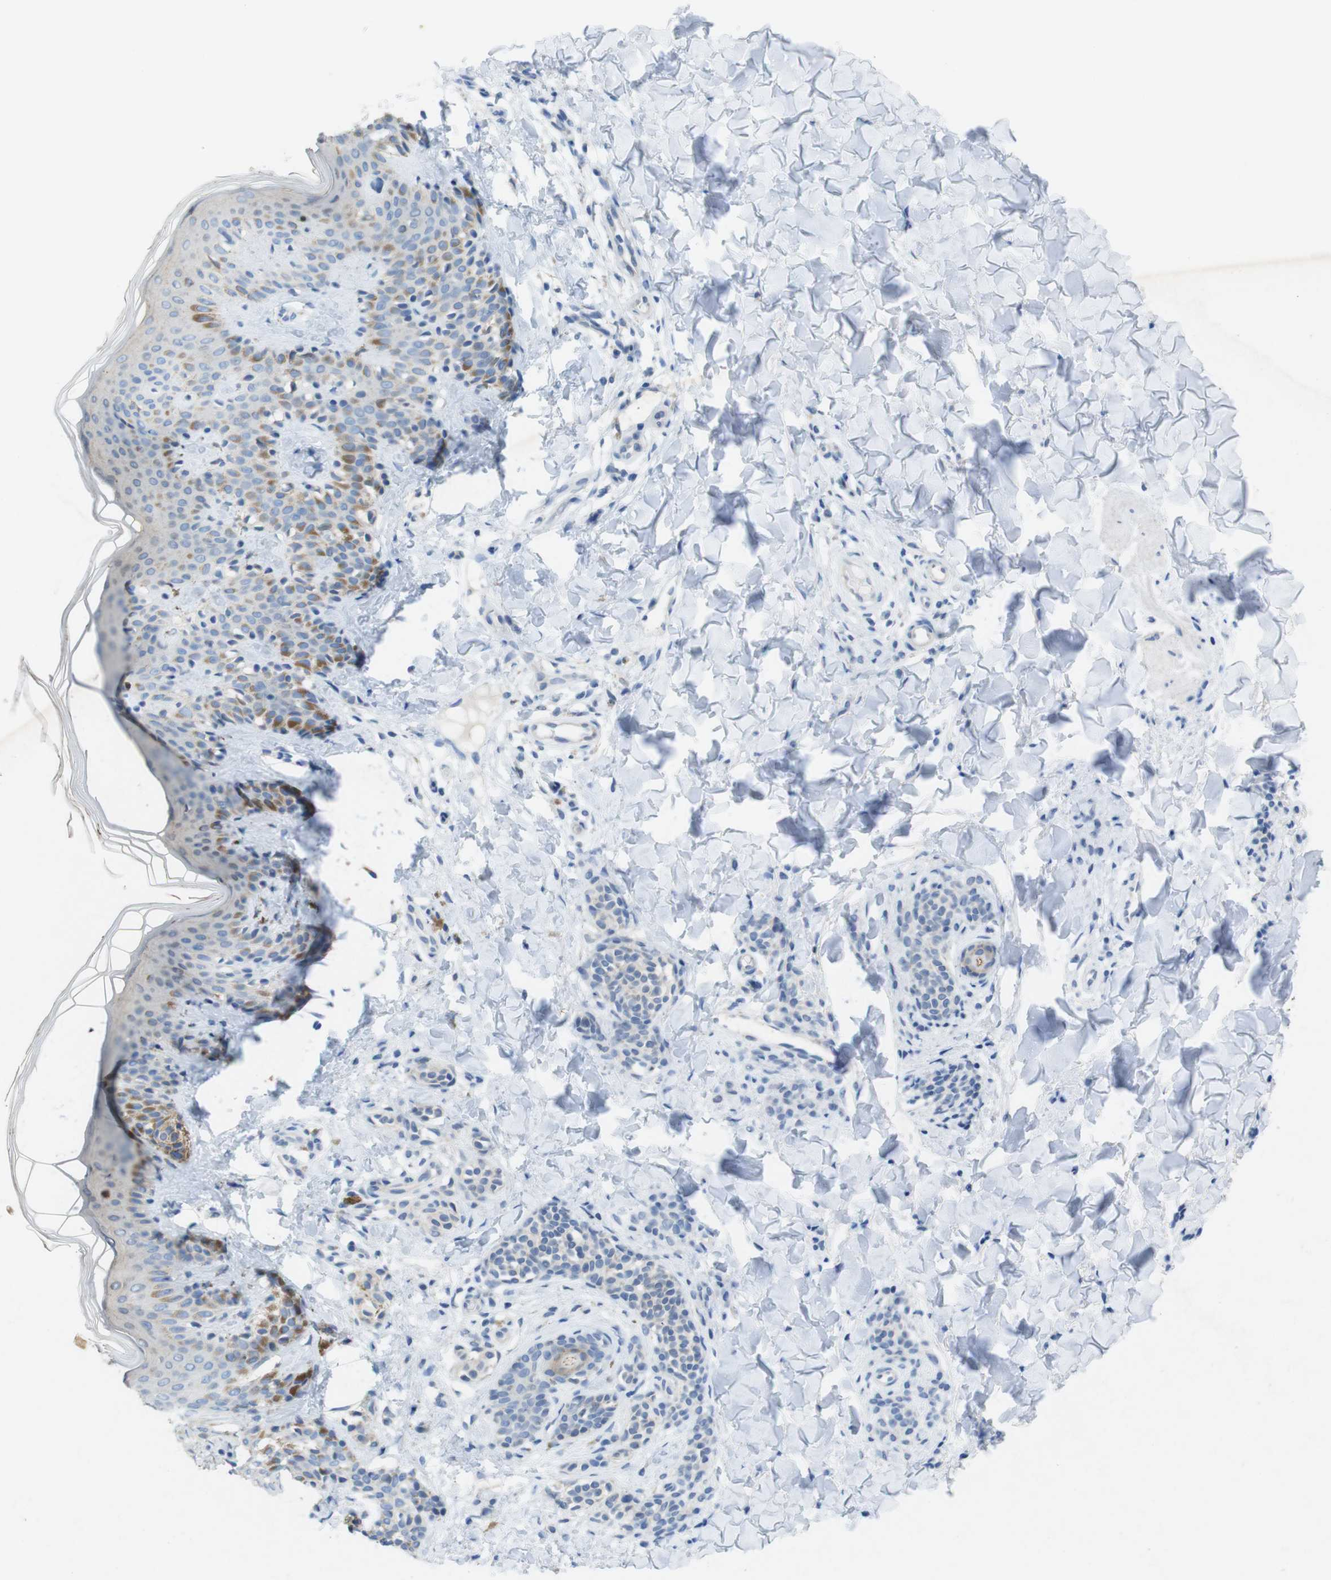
{"staining": {"intensity": "negative", "quantity": "none", "location": "none"}, "tissue": "skin", "cell_type": "Fibroblasts", "image_type": "normal", "snomed": [{"axis": "morphology", "description": "Normal tissue, NOS"}, {"axis": "topography", "description": "Skin"}], "caption": "An IHC histopathology image of normal skin is shown. There is no staining in fibroblasts of skin. (DAB IHC with hematoxylin counter stain).", "gene": "TJP3", "patient": {"sex": "male", "age": 16}}